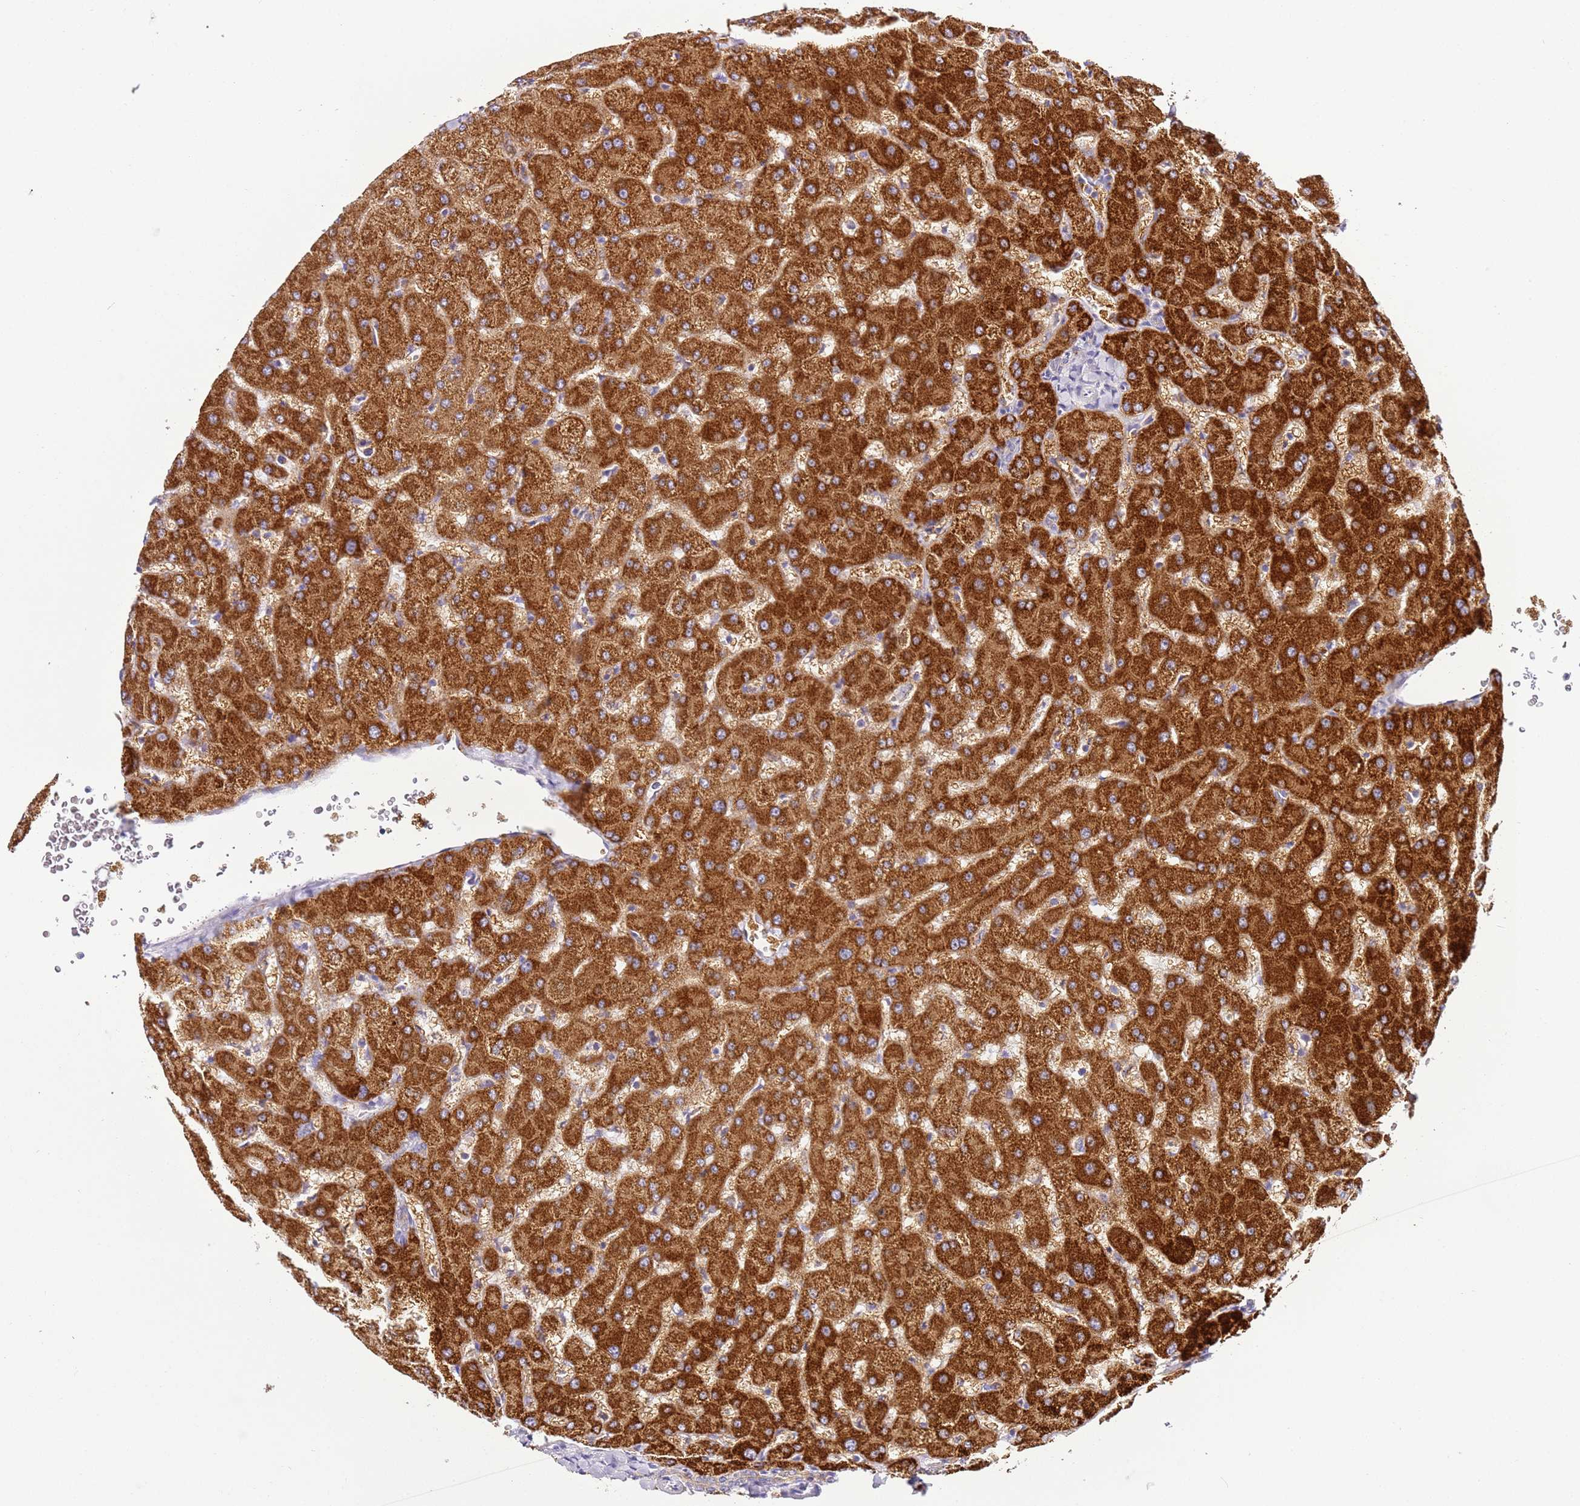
{"staining": {"intensity": "negative", "quantity": "none", "location": "none"}, "tissue": "liver", "cell_type": "Cholangiocytes", "image_type": "normal", "snomed": [{"axis": "morphology", "description": "Normal tissue, NOS"}, {"axis": "topography", "description": "Liver"}], "caption": "The histopathology image reveals no significant staining in cholangiocytes of liver. (DAB (3,3'-diaminobenzidine) immunohistochemistry (IHC) visualized using brightfield microscopy, high magnification).", "gene": "HGD", "patient": {"sex": "female", "age": 63}}